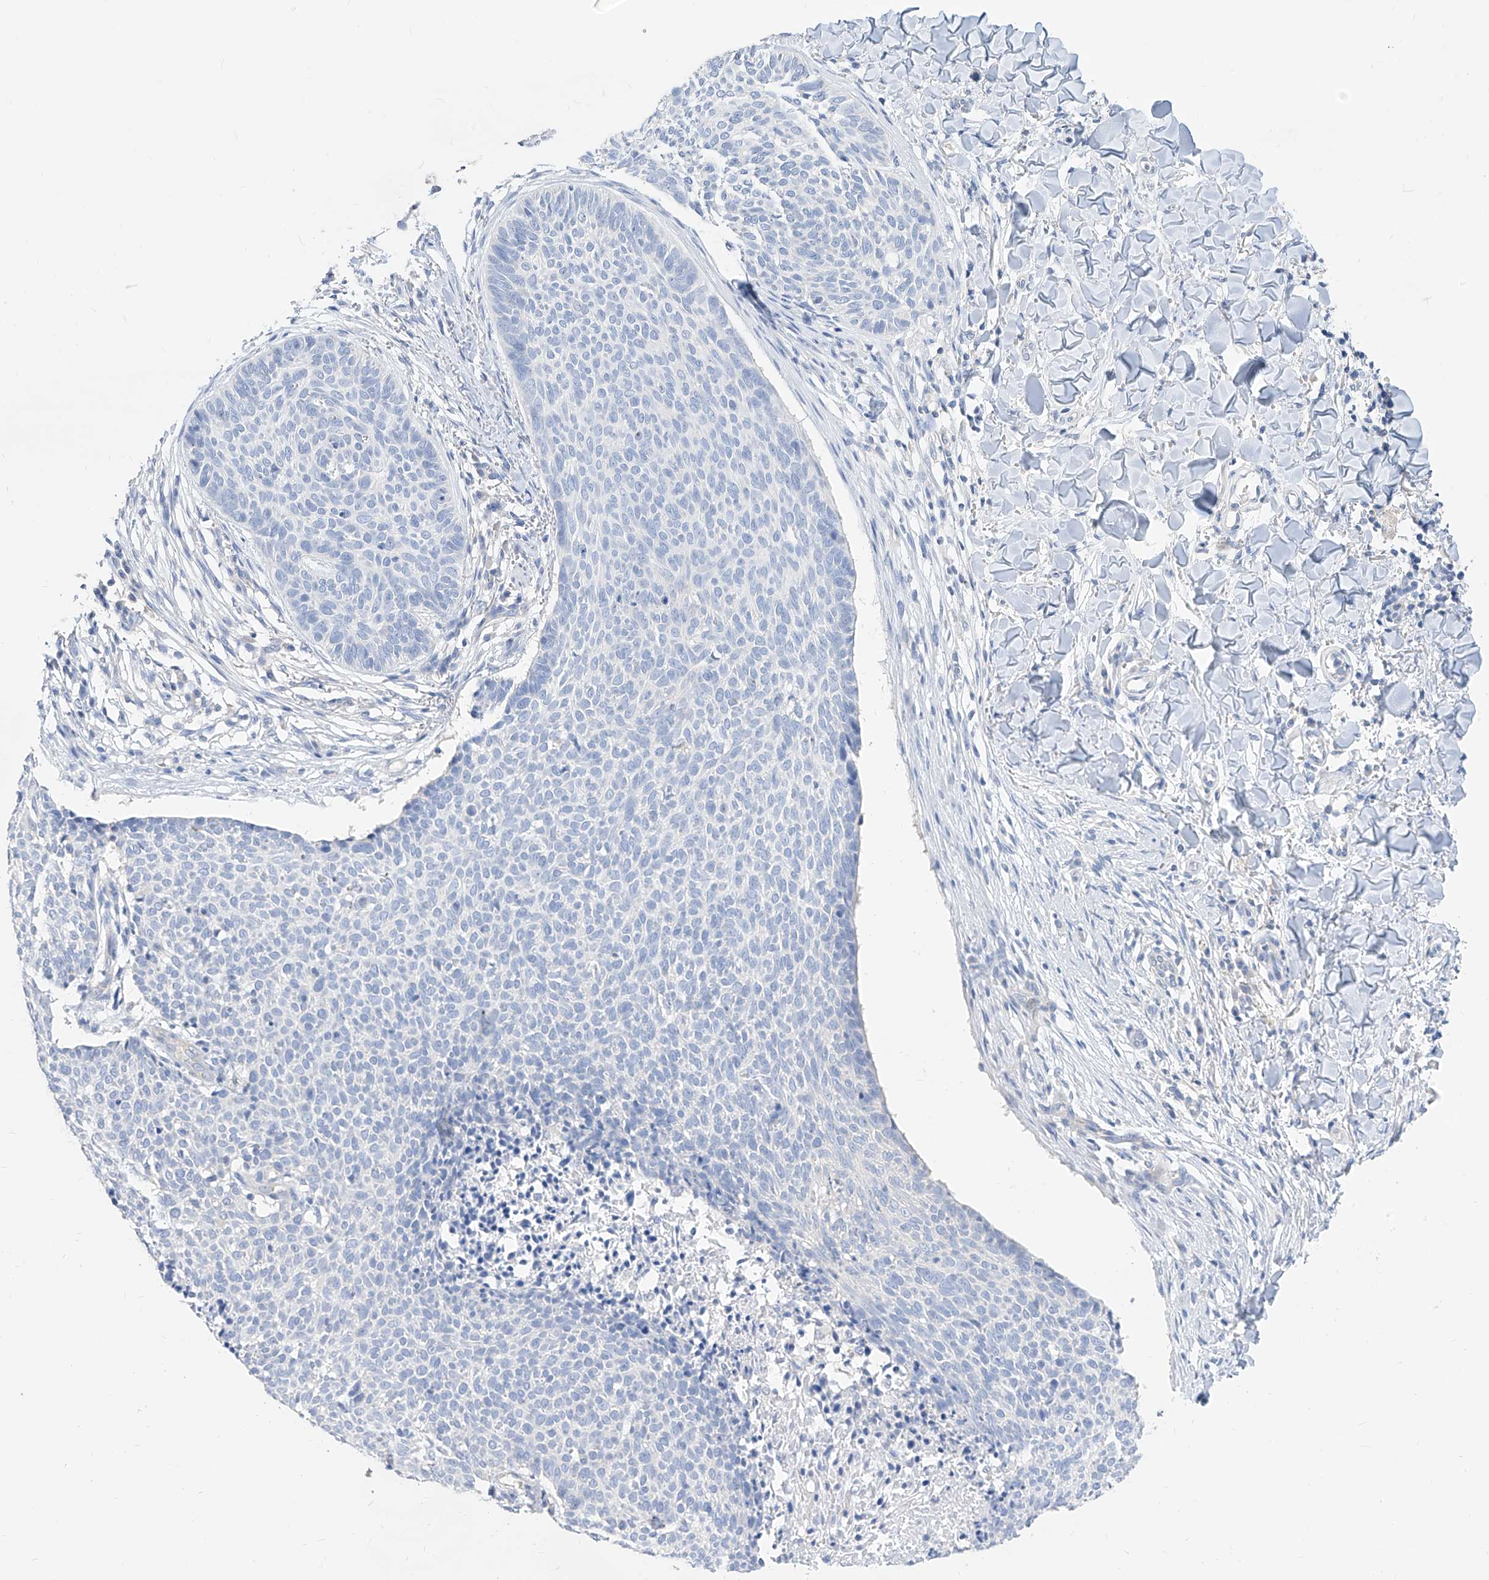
{"staining": {"intensity": "negative", "quantity": "none", "location": "none"}, "tissue": "skin cancer", "cell_type": "Tumor cells", "image_type": "cancer", "snomed": [{"axis": "morphology", "description": "Normal tissue, NOS"}, {"axis": "morphology", "description": "Basal cell carcinoma"}, {"axis": "topography", "description": "Skin"}], "caption": "Tumor cells are negative for brown protein staining in skin cancer.", "gene": "ZZEF1", "patient": {"sex": "male", "age": 50}}